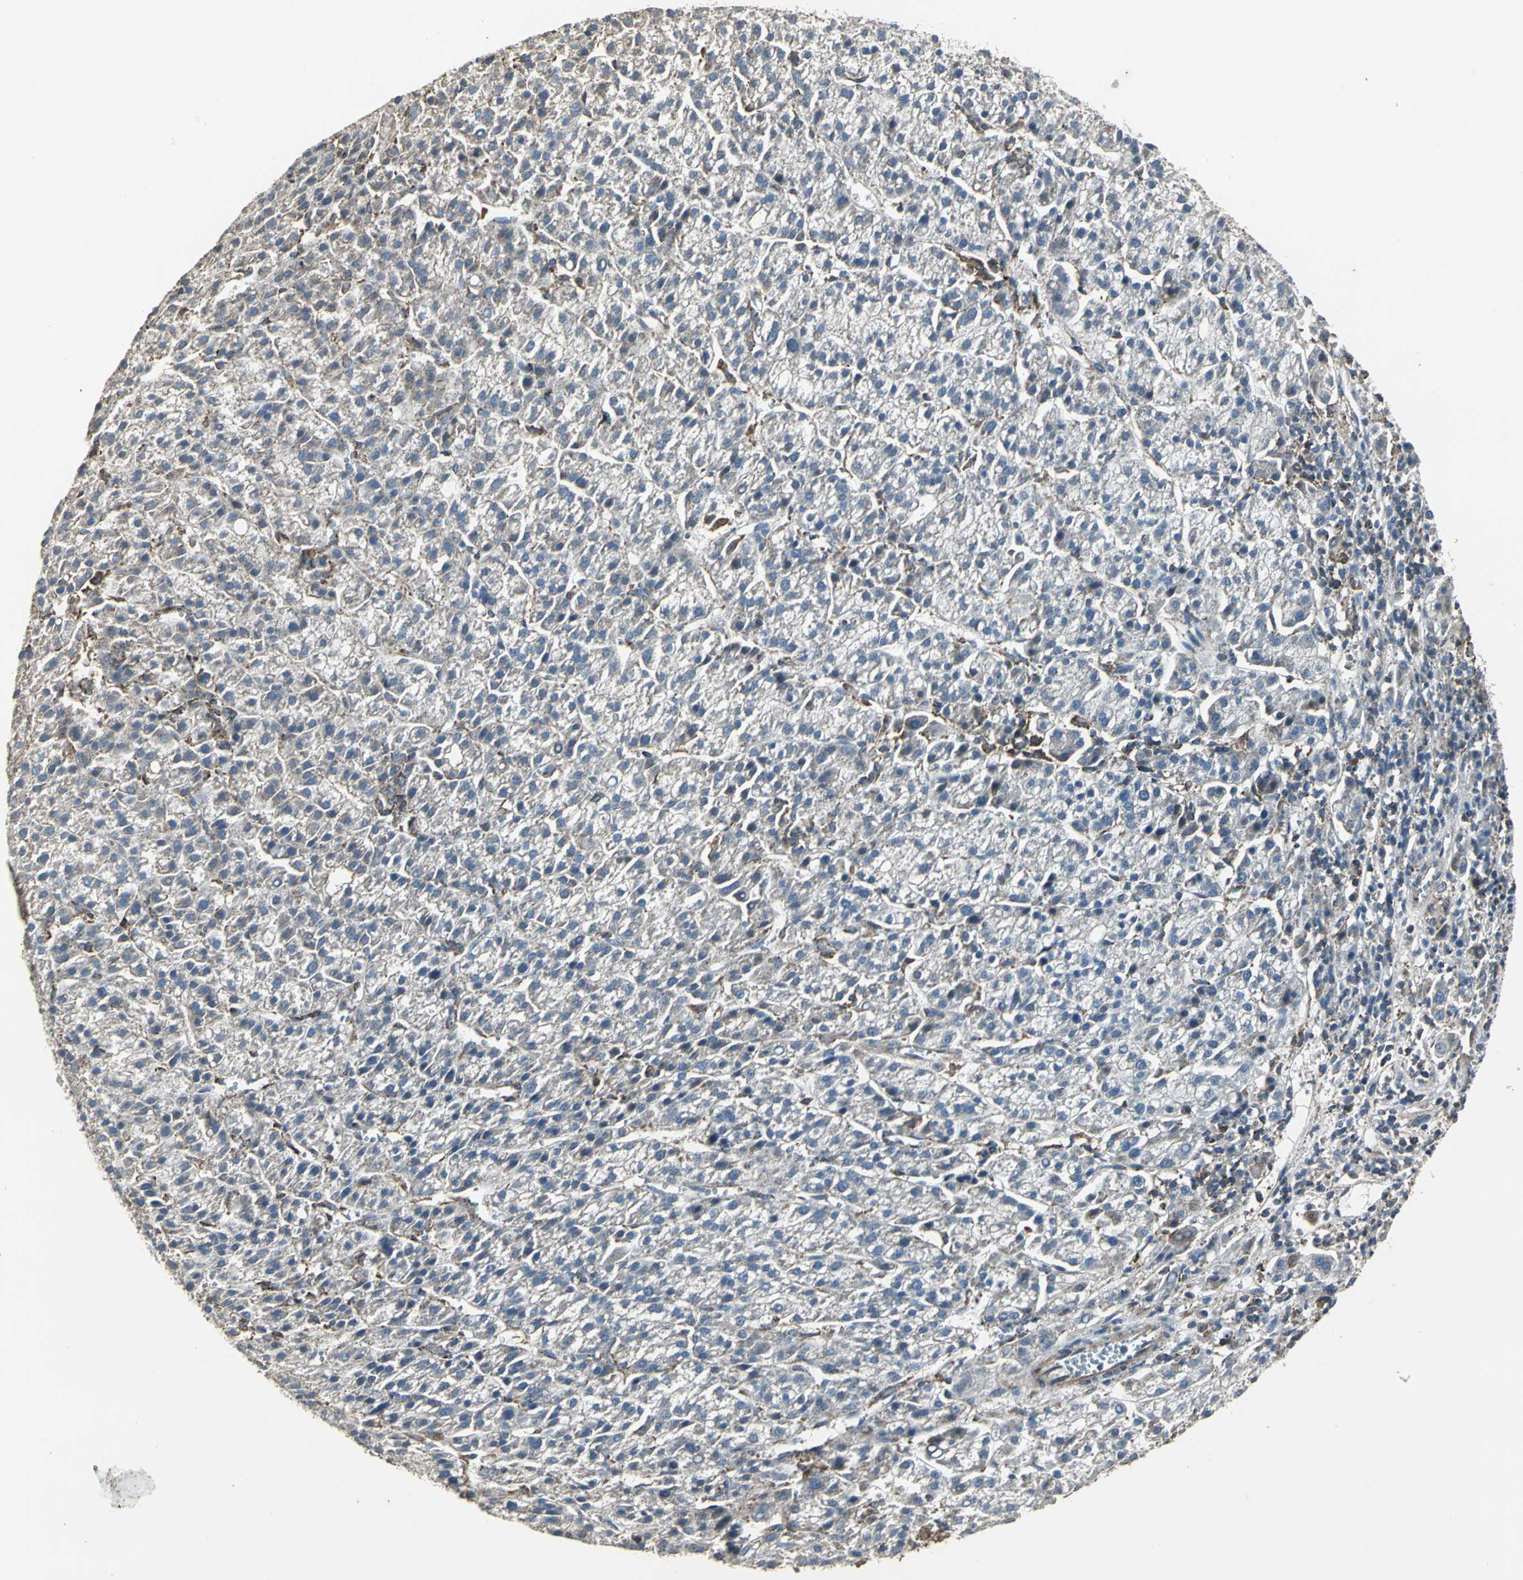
{"staining": {"intensity": "weak", "quantity": "25%-75%", "location": "cytoplasmic/membranous"}, "tissue": "liver cancer", "cell_type": "Tumor cells", "image_type": "cancer", "snomed": [{"axis": "morphology", "description": "Carcinoma, Hepatocellular, NOS"}, {"axis": "topography", "description": "Liver"}], "caption": "High-power microscopy captured an immunohistochemistry (IHC) image of hepatocellular carcinoma (liver), revealing weak cytoplasmic/membranous positivity in about 25%-75% of tumor cells.", "gene": "DNAJB4", "patient": {"sex": "female", "age": 58}}